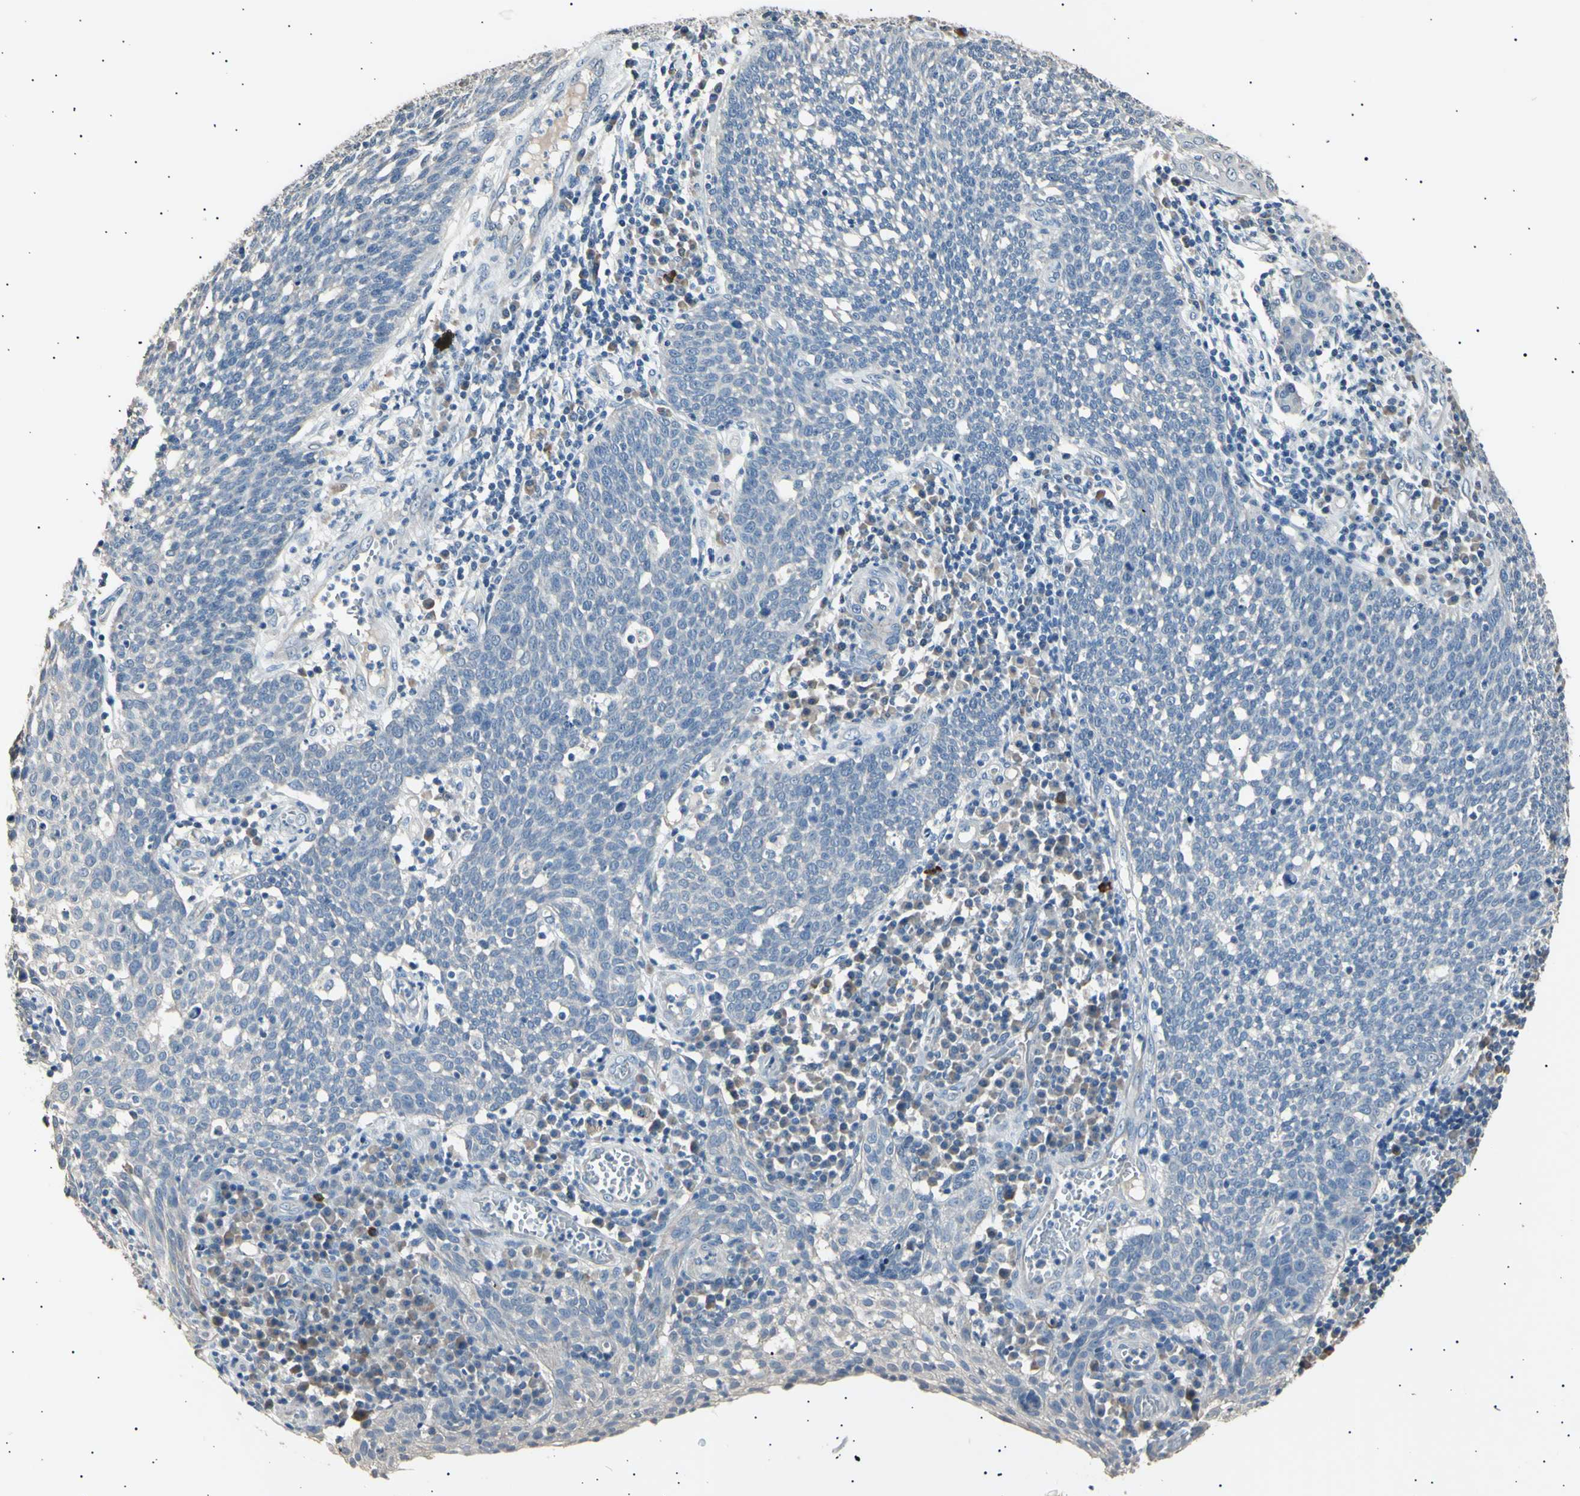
{"staining": {"intensity": "negative", "quantity": "none", "location": "none"}, "tissue": "cervical cancer", "cell_type": "Tumor cells", "image_type": "cancer", "snomed": [{"axis": "morphology", "description": "Squamous cell carcinoma, NOS"}, {"axis": "topography", "description": "Cervix"}], "caption": "Tumor cells are negative for protein expression in human squamous cell carcinoma (cervical).", "gene": "LDLR", "patient": {"sex": "female", "age": 34}}